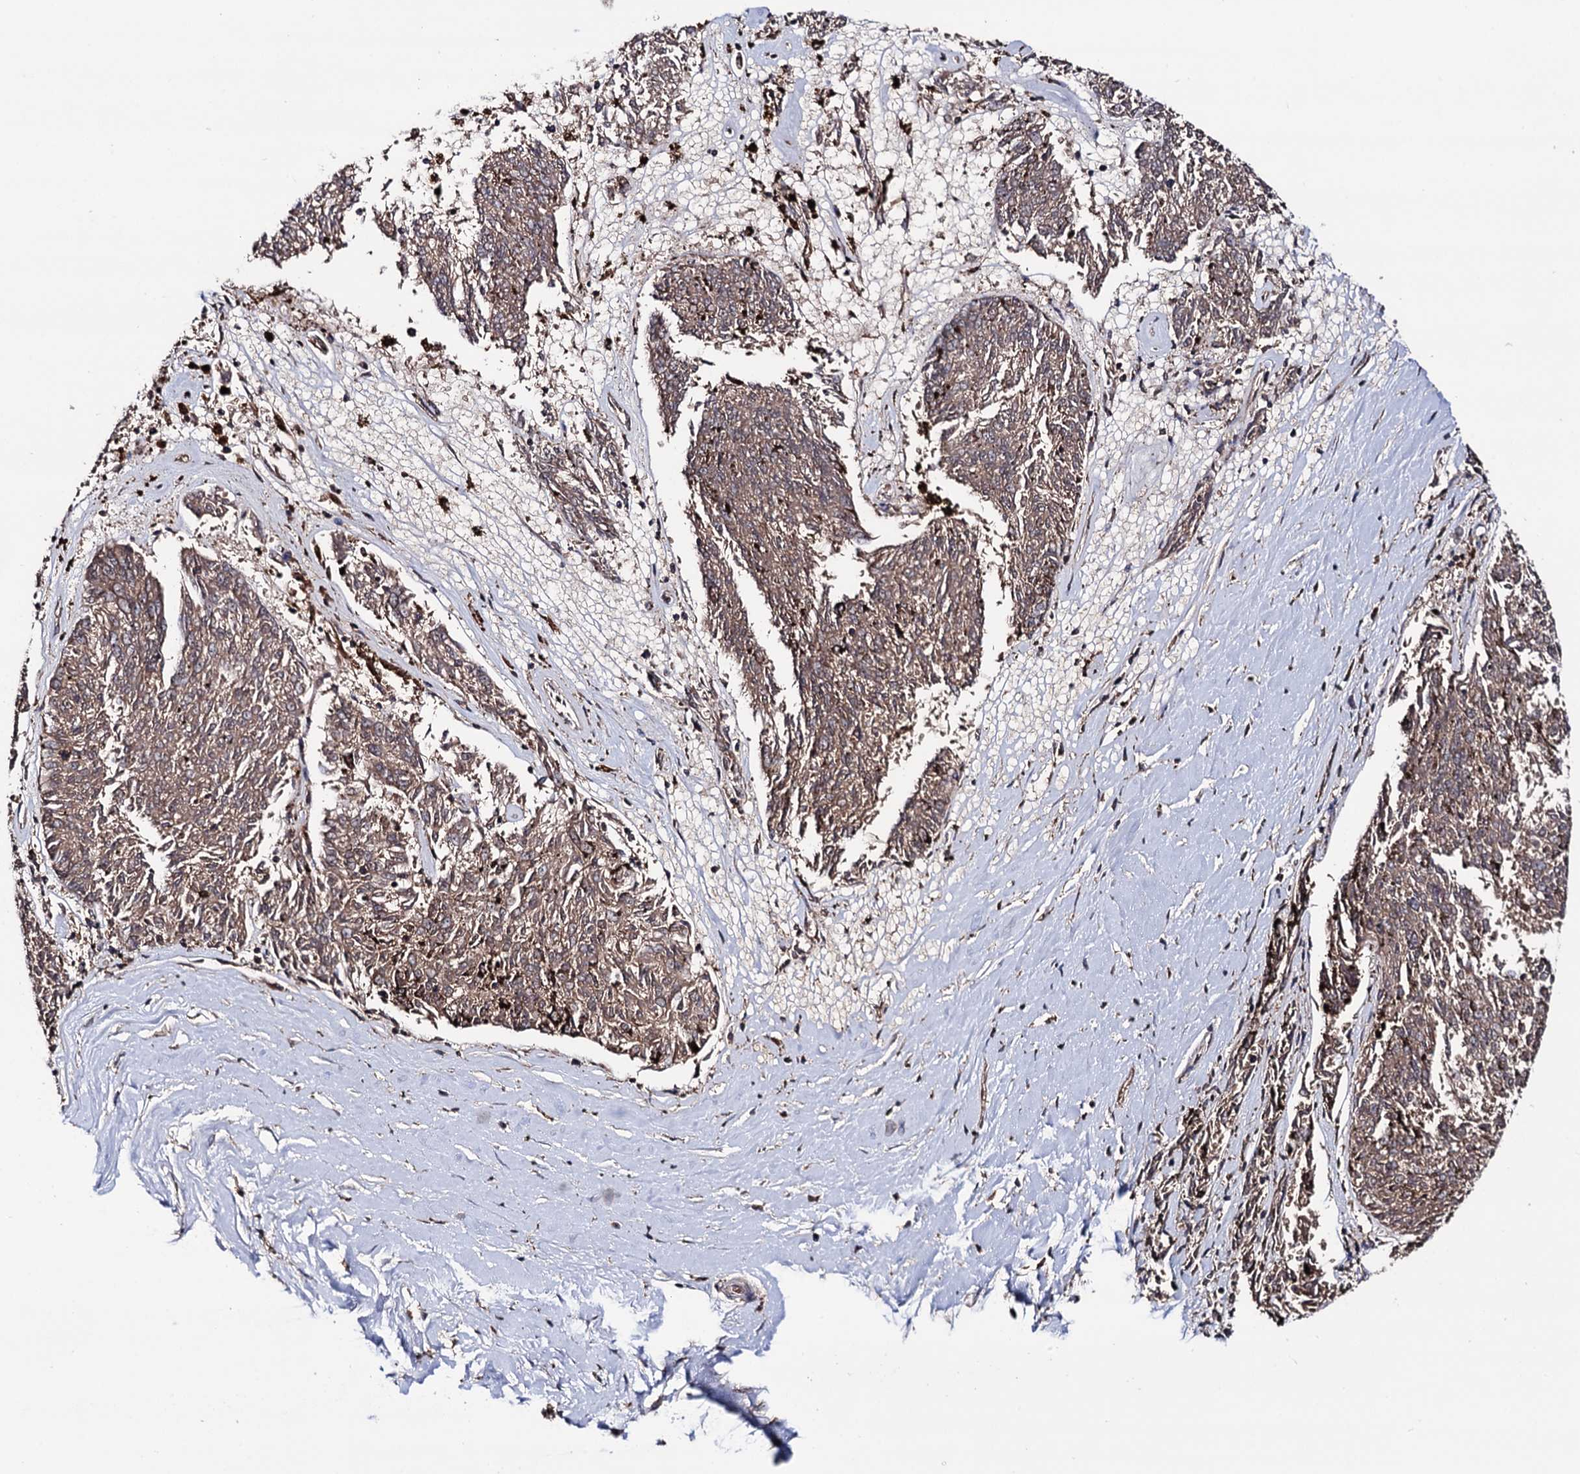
{"staining": {"intensity": "moderate", "quantity": ">75%", "location": "cytoplasmic/membranous"}, "tissue": "melanoma", "cell_type": "Tumor cells", "image_type": "cancer", "snomed": [{"axis": "morphology", "description": "Malignant melanoma, NOS"}, {"axis": "topography", "description": "Skin"}], "caption": "Protein staining demonstrates moderate cytoplasmic/membranous positivity in about >75% of tumor cells in melanoma.", "gene": "MICAL2", "patient": {"sex": "female", "age": 72}}